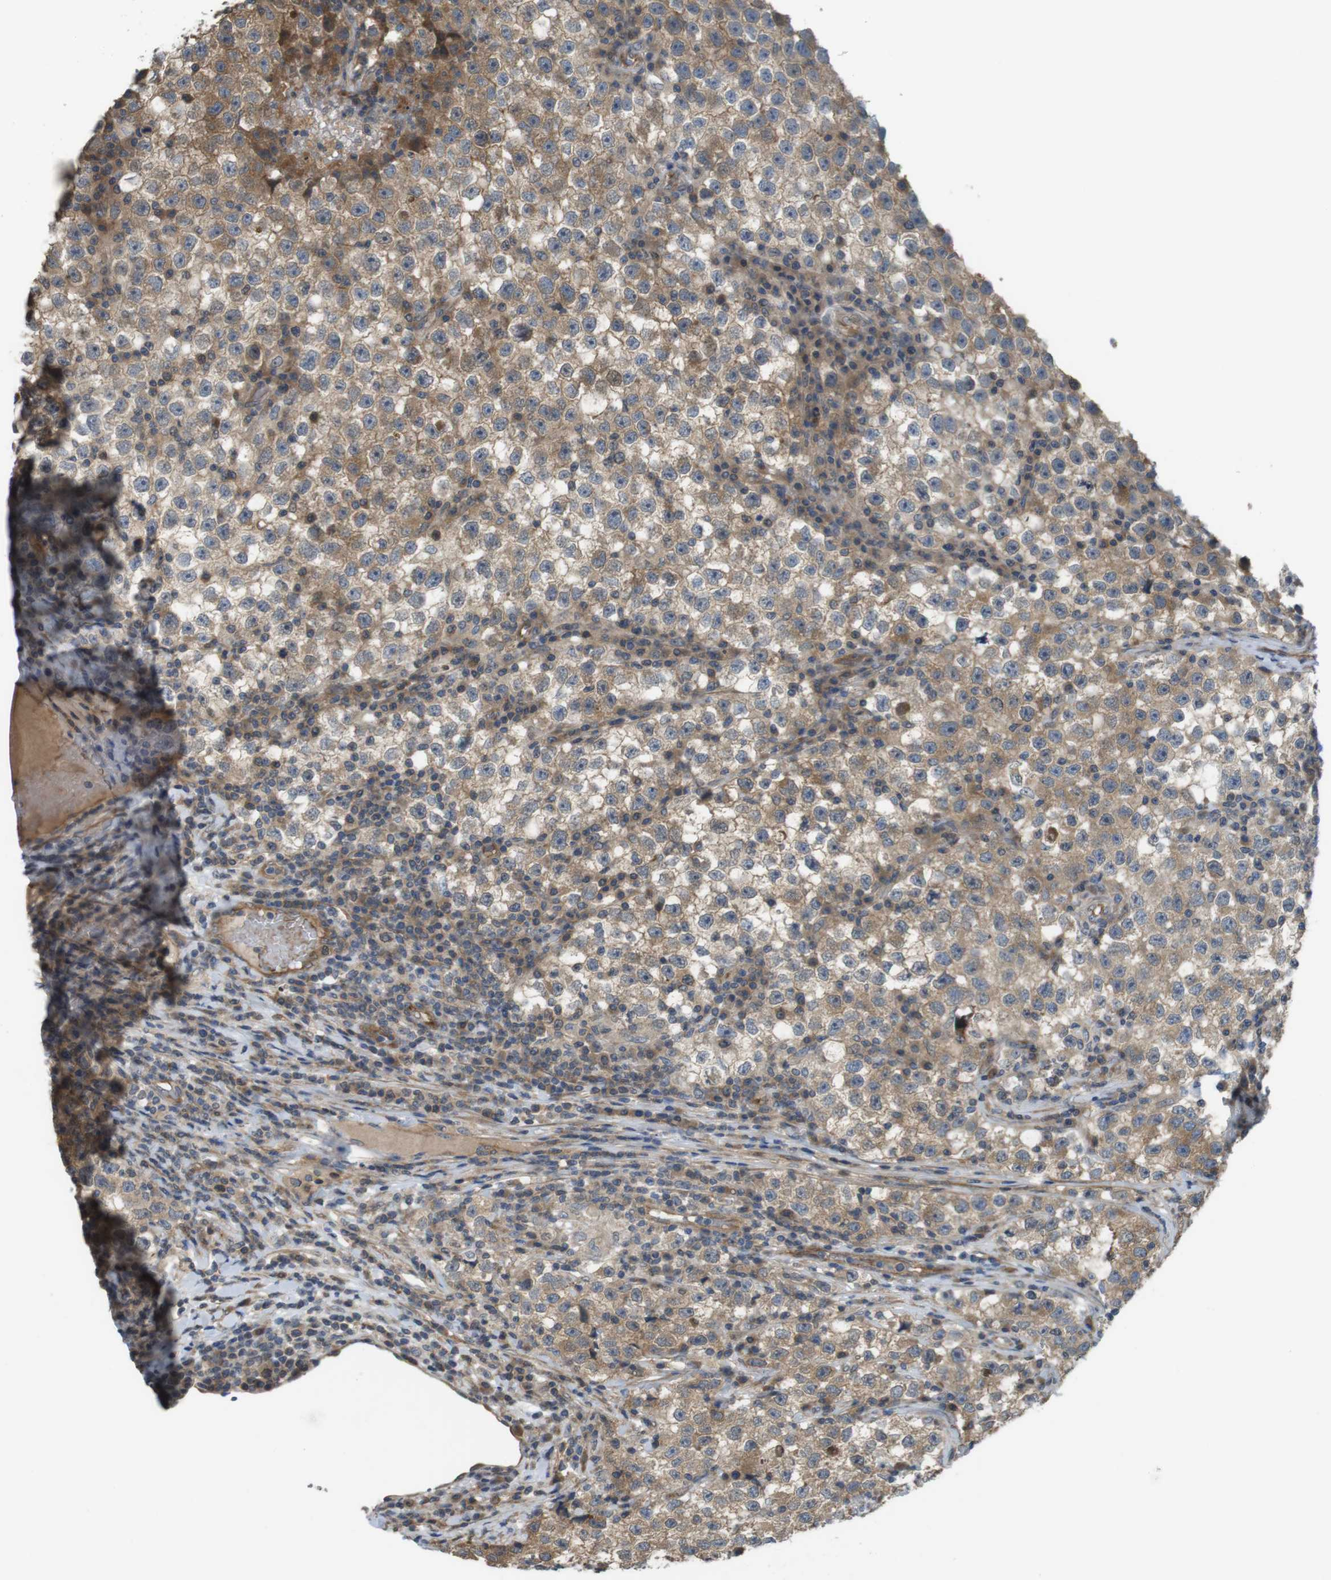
{"staining": {"intensity": "moderate", "quantity": ">75%", "location": "cytoplasmic/membranous"}, "tissue": "testis cancer", "cell_type": "Tumor cells", "image_type": "cancer", "snomed": [{"axis": "morphology", "description": "Seminoma, NOS"}, {"axis": "topography", "description": "Testis"}], "caption": "Immunohistochemistry micrograph of human seminoma (testis) stained for a protein (brown), which displays medium levels of moderate cytoplasmic/membranous staining in approximately >75% of tumor cells.", "gene": "ABHD15", "patient": {"sex": "male", "age": 22}}